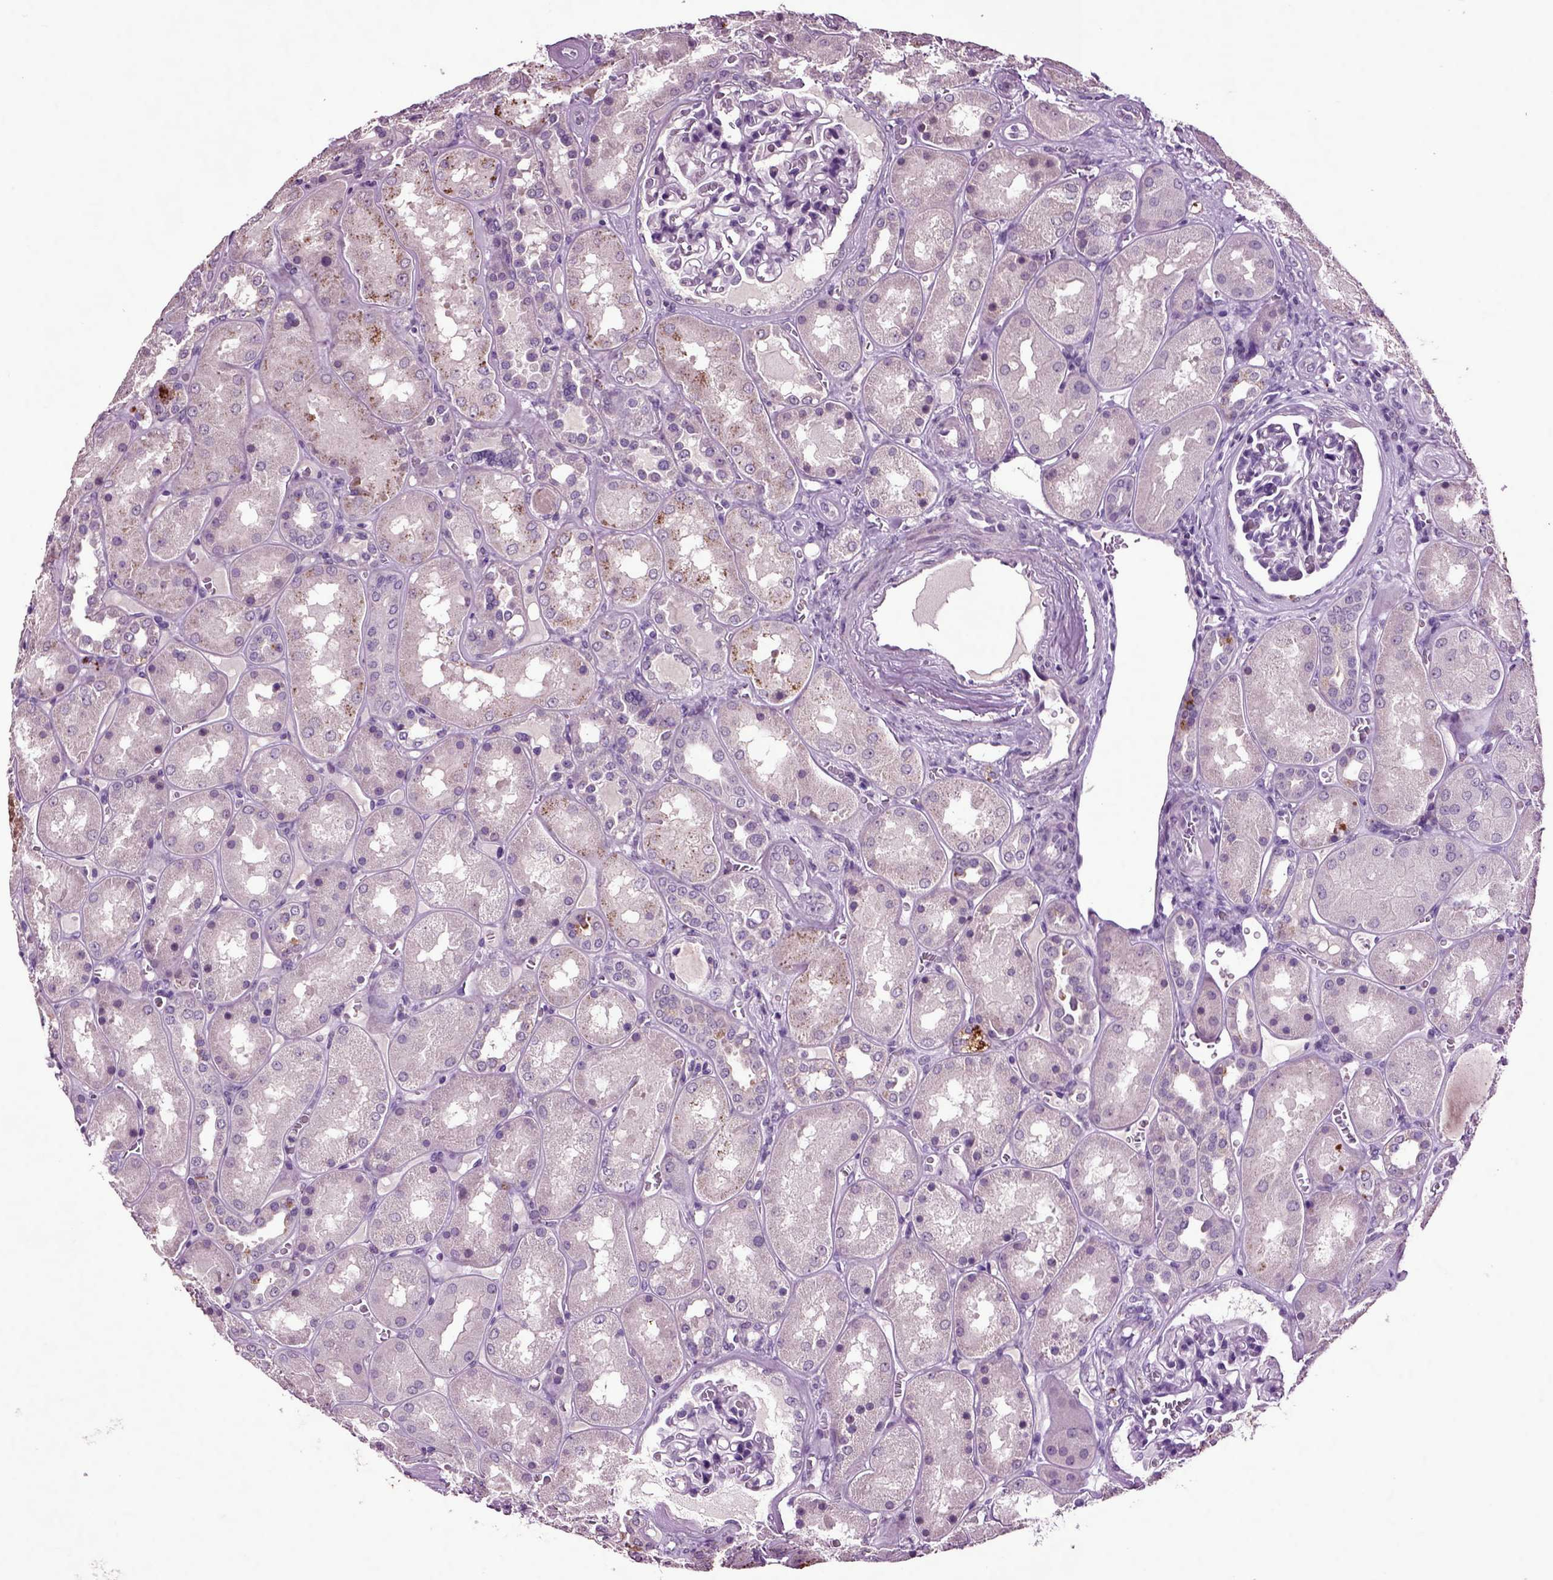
{"staining": {"intensity": "negative", "quantity": "none", "location": "none"}, "tissue": "kidney", "cell_type": "Cells in glomeruli", "image_type": "normal", "snomed": [{"axis": "morphology", "description": "Normal tissue, NOS"}, {"axis": "topography", "description": "Kidney"}], "caption": "This is an IHC micrograph of unremarkable human kidney. There is no staining in cells in glomeruli.", "gene": "CRHR1", "patient": {"sex": "male", "age": 73}}